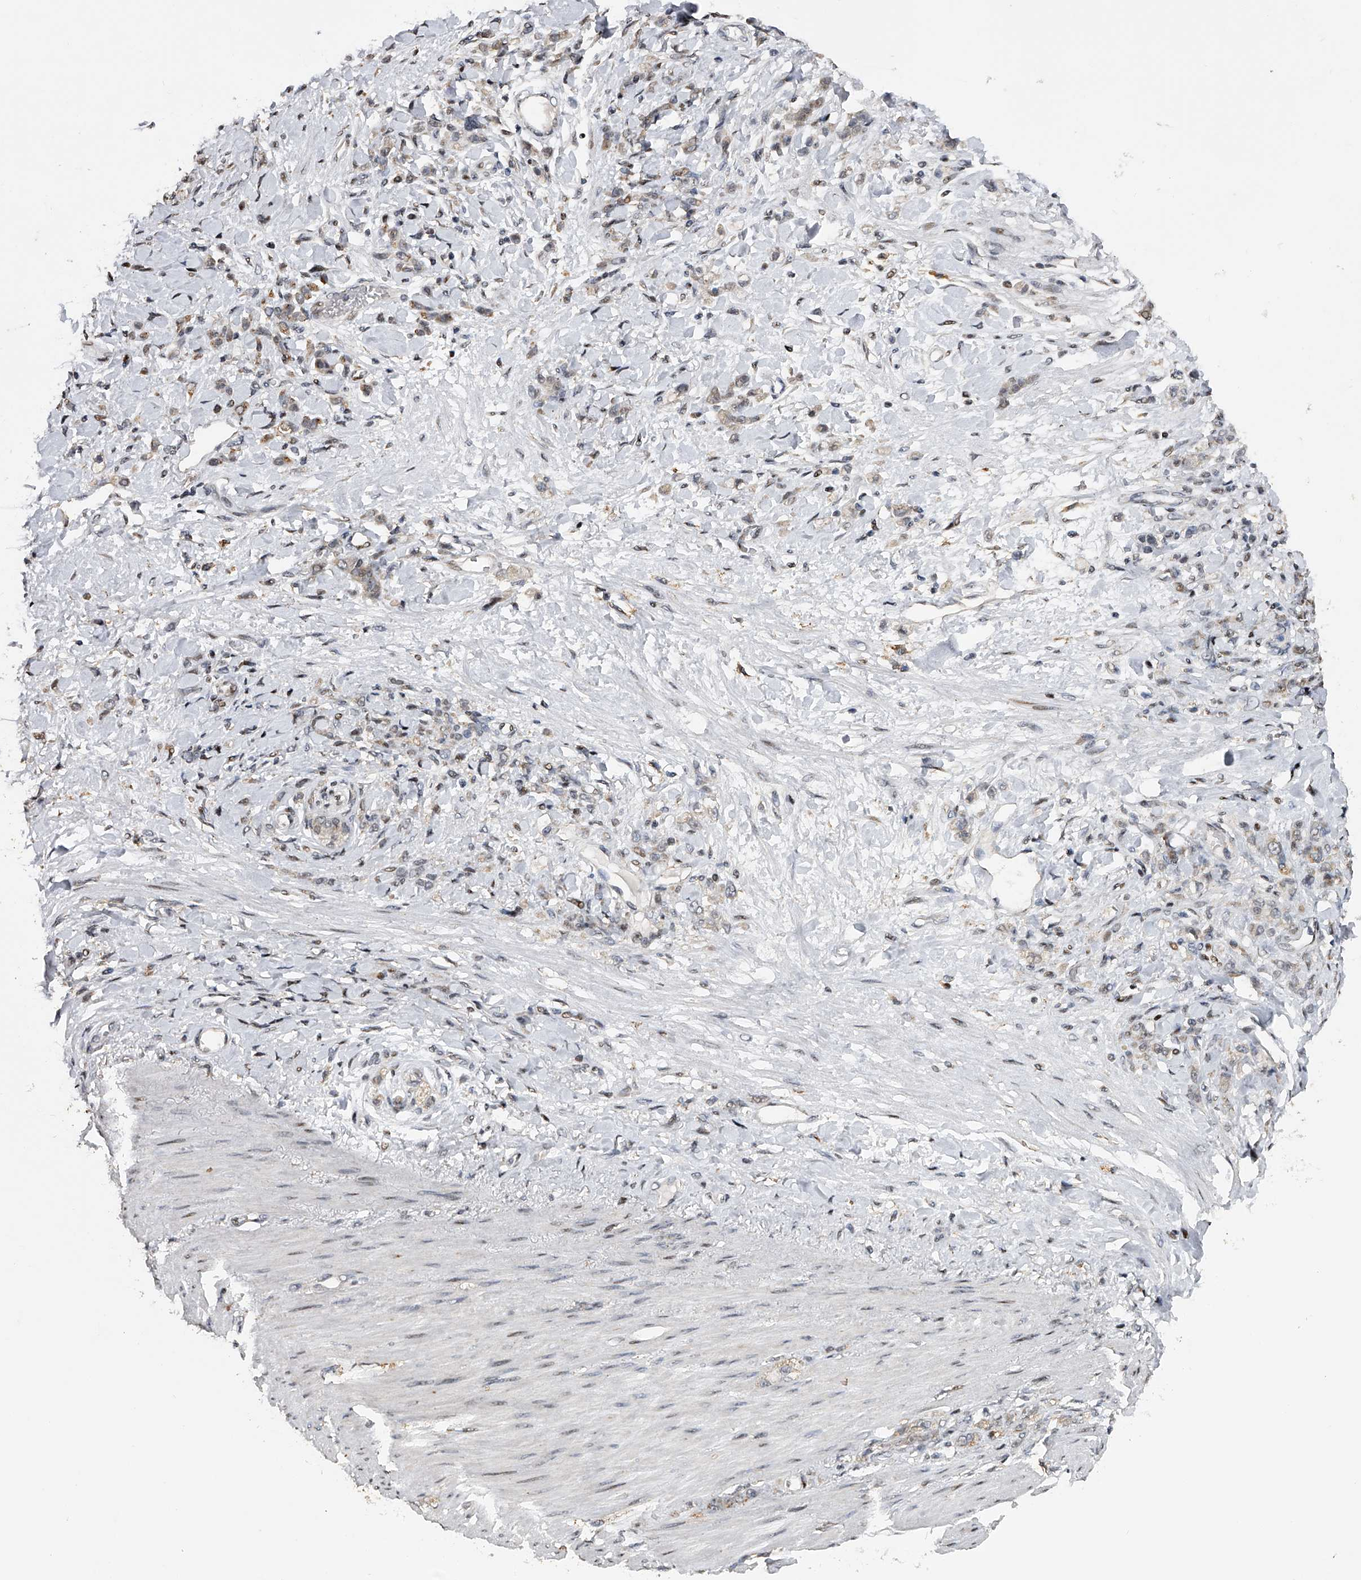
{"staining": {"intensity": "negative", "quantity": "none", "location": "none"}, "tissue": "stomach cancer", "cell_type": "Tumor cells", "image_type": "cancer", "snomed": [{"axis": "morphology", "description": "Normal tissue, NOS"}, {"axis": "morphology", "description": "Adenocarcinoma, NOS"}, {"axis": "topography", "description": "Stomach"}], "caption": "Image shows no protein staining in tumor cells of stomach adenocarcinoma tissue.", "gene": "RWDD2A", "patient": {"sex": "male", "age": 82}}